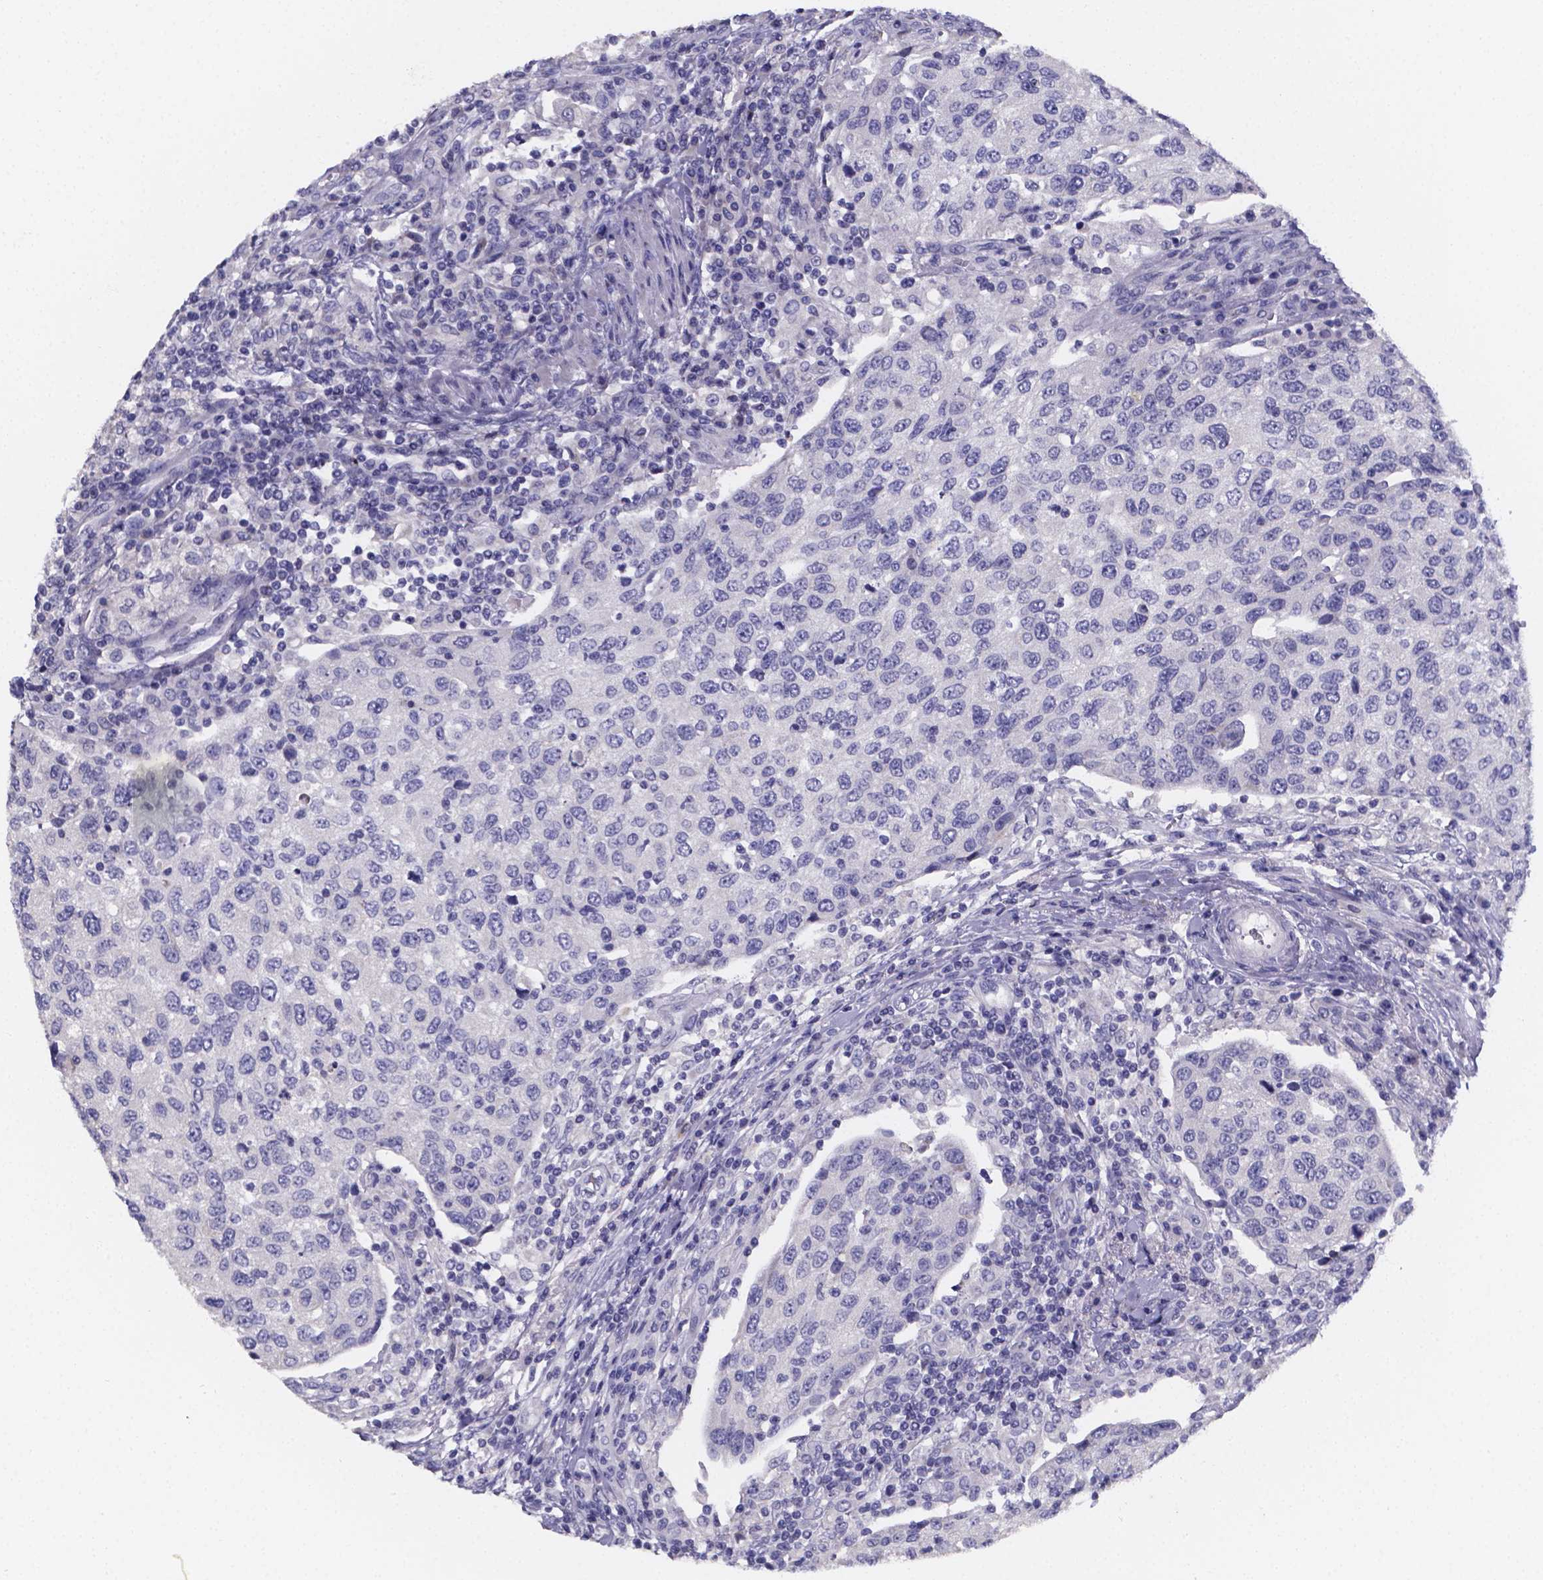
{"staining": {"intensity": "negative", "quantity": "none", "location": "none"}, "tissue": "urothelial cancer", "cell_type": "Tumor cells", "image_type": "cancer", "snomed": [{"axis": "morphology", "description": "Urothelial carcinoma, High grade"}, {"axis": "topography", "description": "Urinary bladder"}], "caption": "Photomicrograph shows no significant protein expression in tumor cells of urothelial cancer.", "gene": "PAH", "patient": {"sex": "female", "age": 78}}